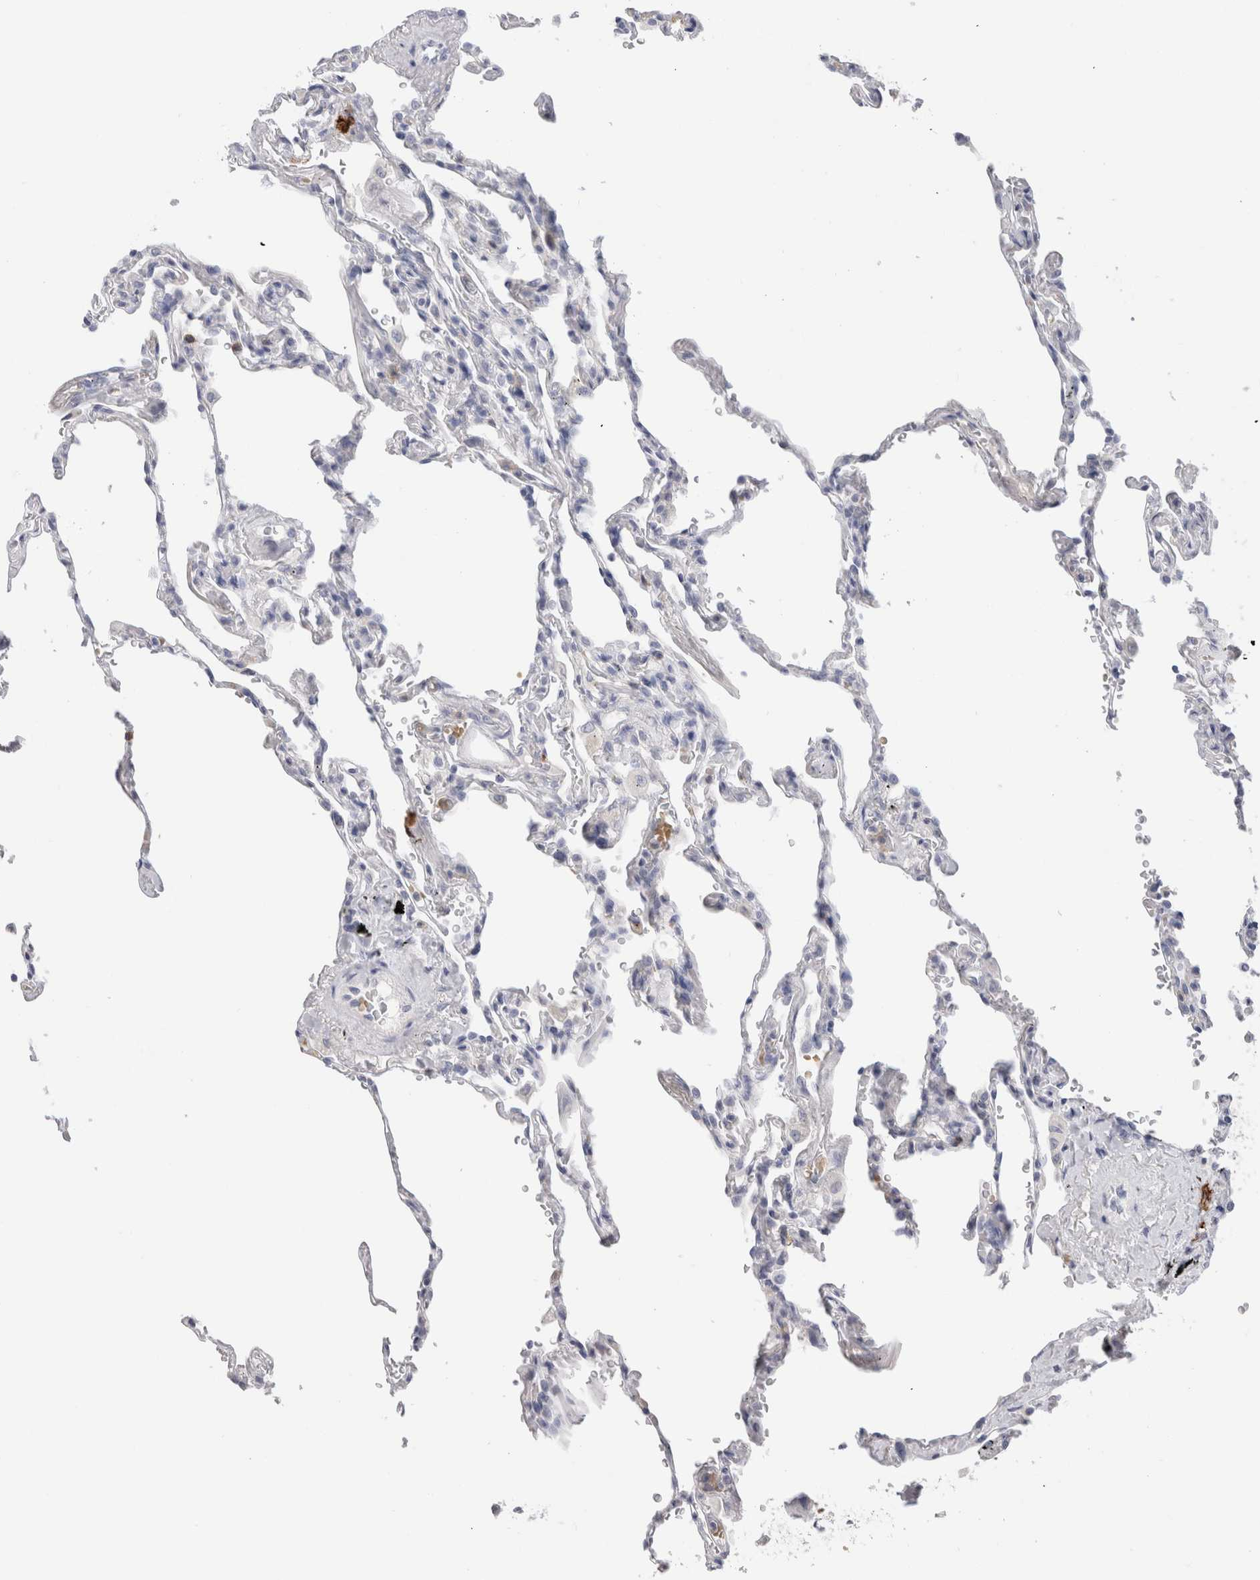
{"staining": {"intensity": "negative", "quantity": "none", "location": "none"}, "tissue": "lung", "cell_type": "Alveolar cells", "image_type": "normal", "snomed": [{"axis": "morphology", "description": "Normal tissue, NOS"}, {"axis": "topography", "description": "Lung"}], "caption": "This histopathology image is of unremarkable lung stained with immunohistochemistry (IHC) to label a protein in brown with the nuclei are counter-stained blue. There is no staining in alveolar cells.", "gene": "CD38", "patient": {"sex": "male", "age": 59}}